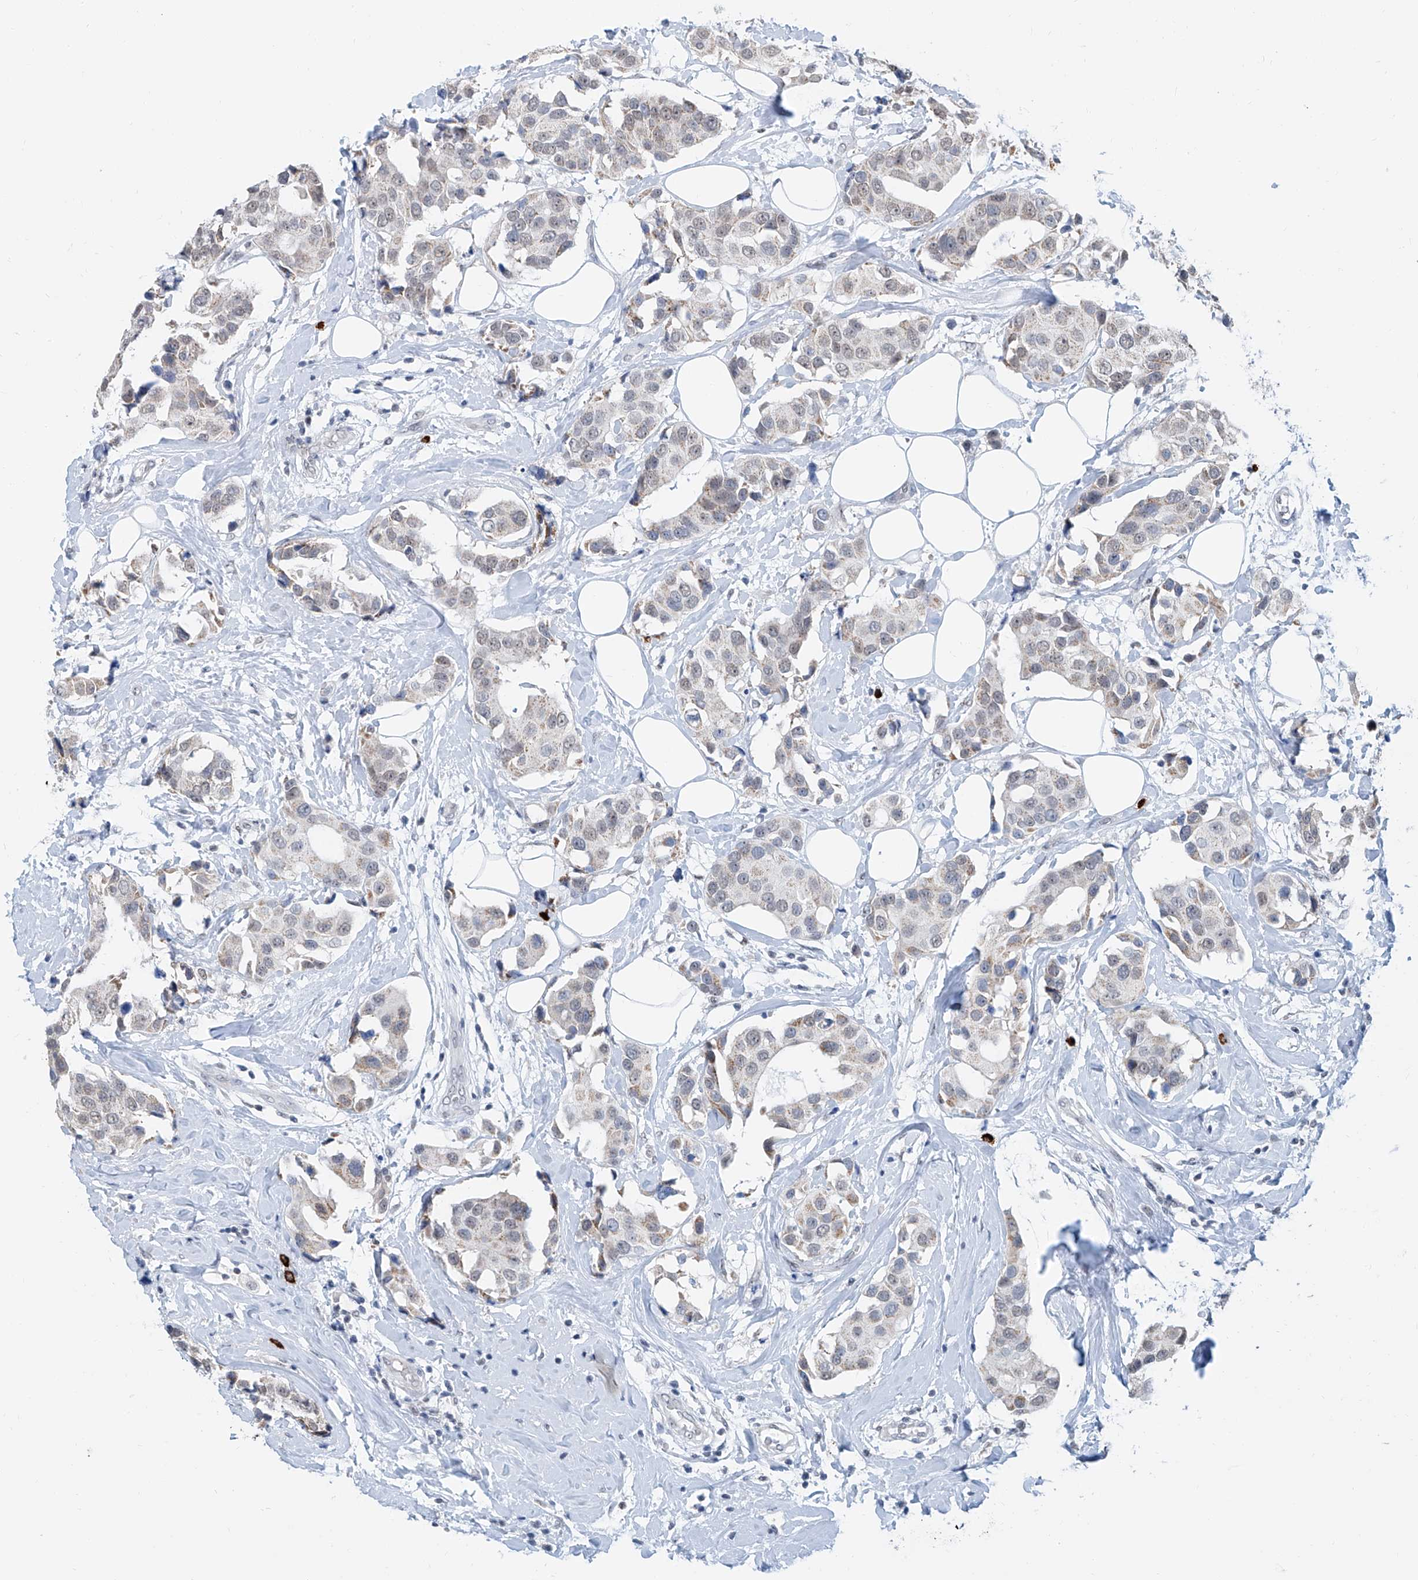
{"staining": {"intensity": "weak", "quantity": "25%-75%", "location": "cytoplasmic/membranous,nuclear"}, "tissue": "breast cancer", "cell_type": "Tumor cells", "image_type": "cancer", "snomed": [{"axis": "morphology", "description": "Normal tissue, NOS"}, {"axis": "morphology", "description": "Duct carcinoma"}, {"axis": "topography", "description": "Breast"}], "caption": "A brown stain shows weak cytoplasmic/membranous and nuclear expression of a protein in human breast cancer tumor cells.", "gene": "SDE2", "patient": {"sex": "female", "age": 39}}